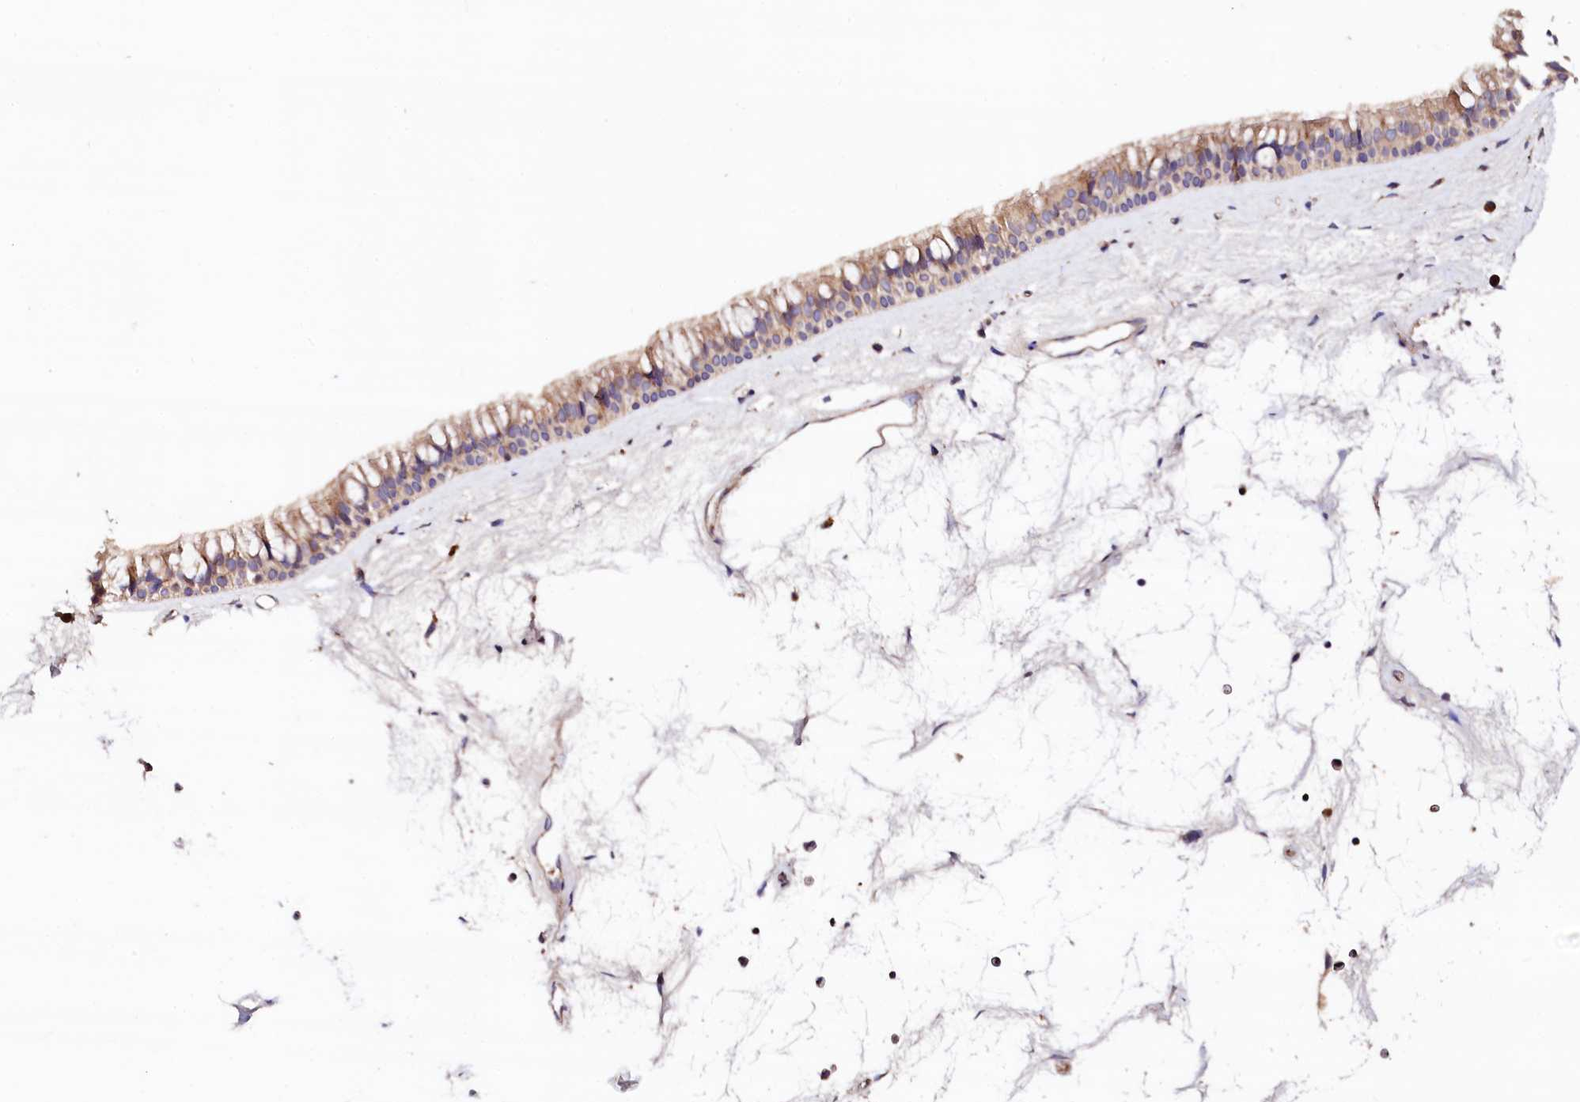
{"staining": {"intensity": "moderate", "quantity": ">75%", "location": "cytoplasmic/membranous"}, "tissue": "nasopharynx", "cell_type": "Respiratory epithelial cells", "image_type": "normal", "snomed": [{"axis": "morphology", "description": "Normal tissue, NOS"}, {"axis": "topography", "description": "Nasopharynx"}], "caption": "Immunohistochemical staining of benign human nasopharynx demonstrates moderate cytoplasmic/membranous protein expression in about >75% of respiratory epithelial cells. The staining is performed using DAB (3,3'-diaminobenzidine) brown chromogen to label protein expression. The nuclei are counter-stained blue using hematoxylin.", "gene": "ST3GAL1", "patient": {"sex": "male", "age": 64}}